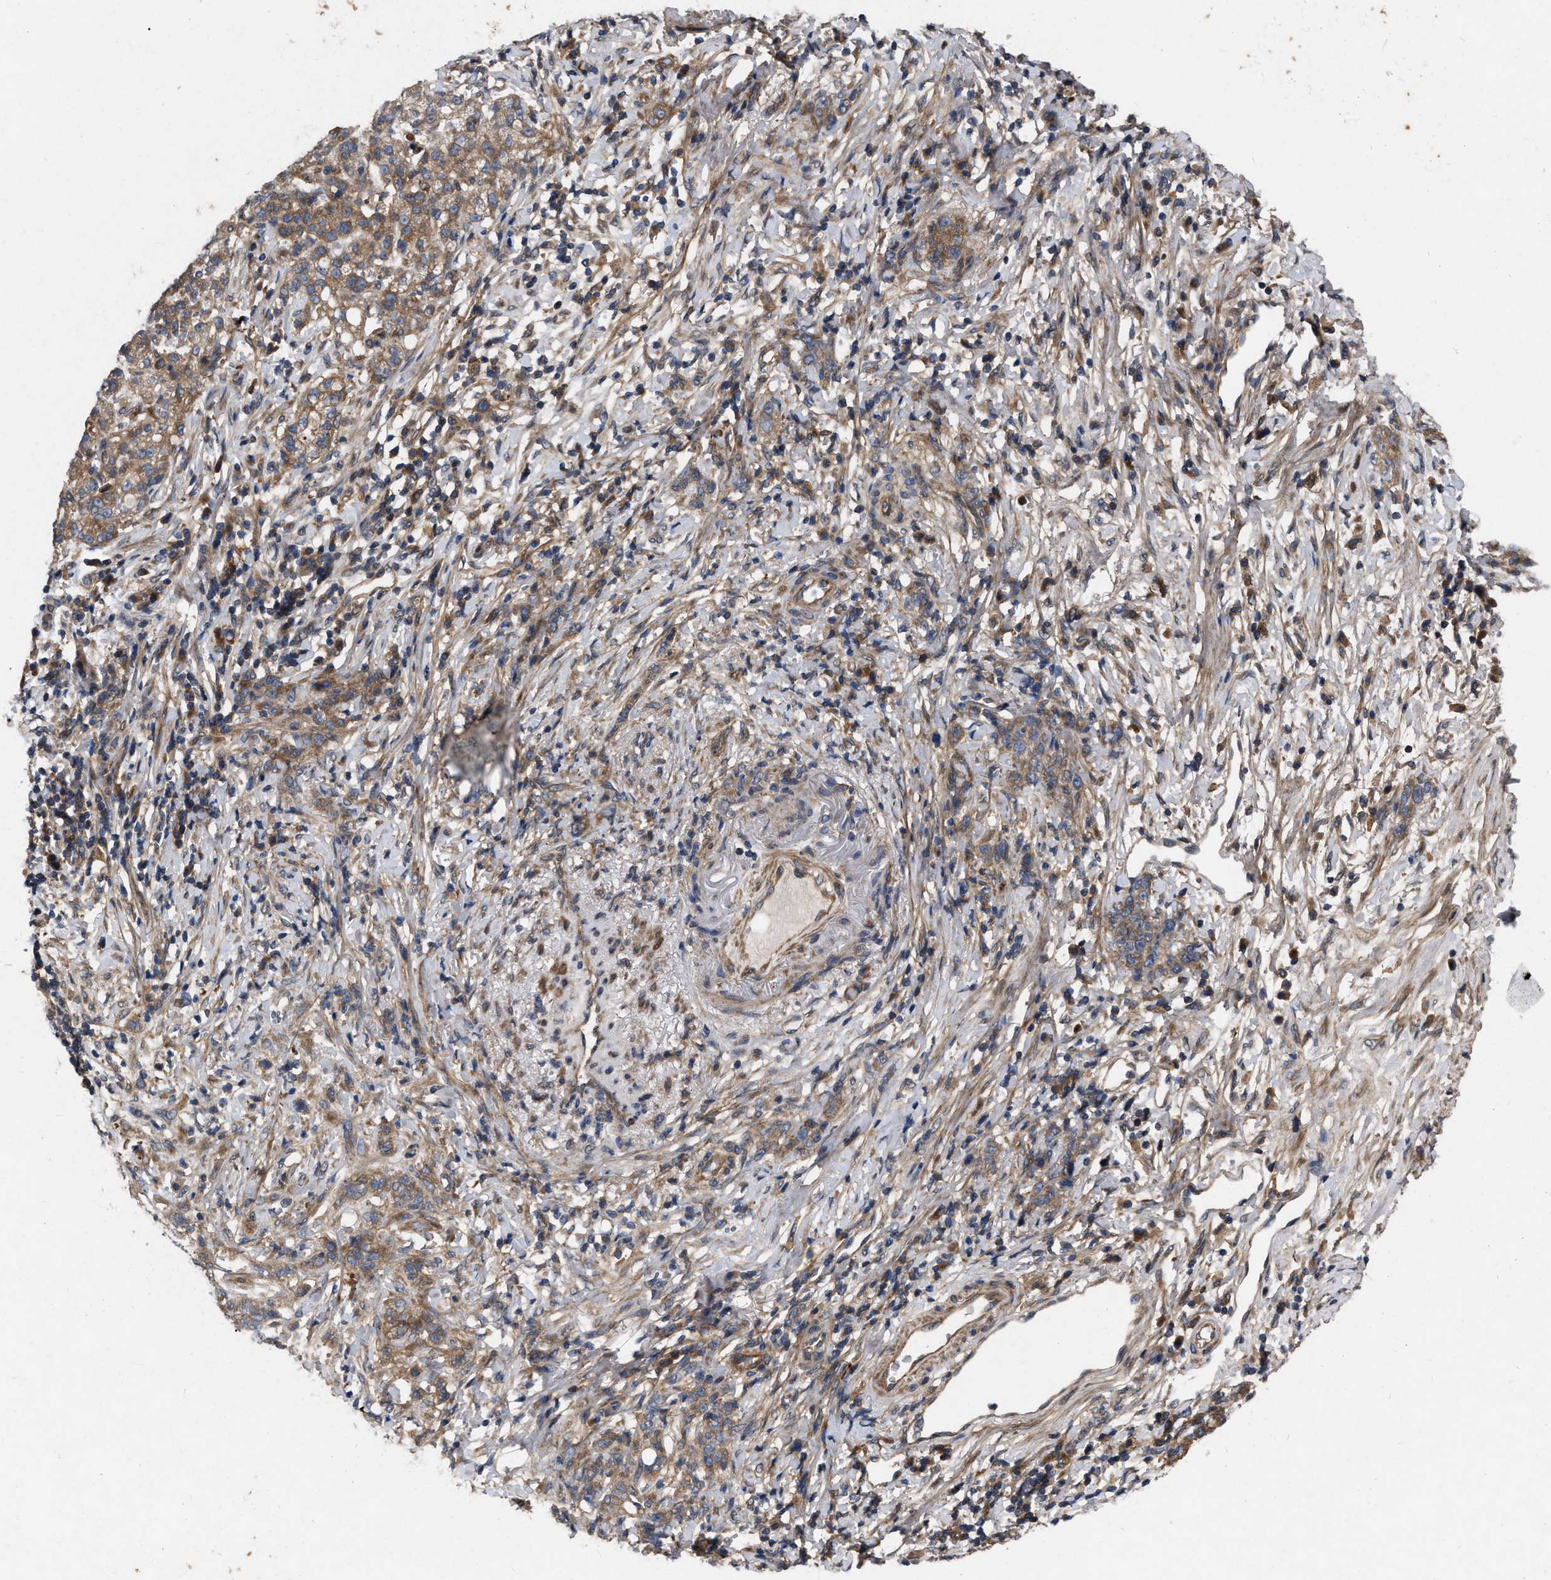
{"staining": {"intensity": "moderate", "quantity": ">75%", "location": "cytoplasmic/membranous"}, "tissue": "stomach cancer", "cell_type": "Tumor cells", "image_type": "cancer", "snomed": [{"axis": "morphology", "description": "Adenocarcinoma, NOS"}, {"axis": "topography", "description": "Stomach, lower"}], "caption": "Stomach cancer tissue displays moderate cytoplasmic/membranous staining in about >75% of tumor cells, visualized by immunohistochemistry.", "gene": "CDKN2C", "patient": {"sex": "male", "age": 88}}